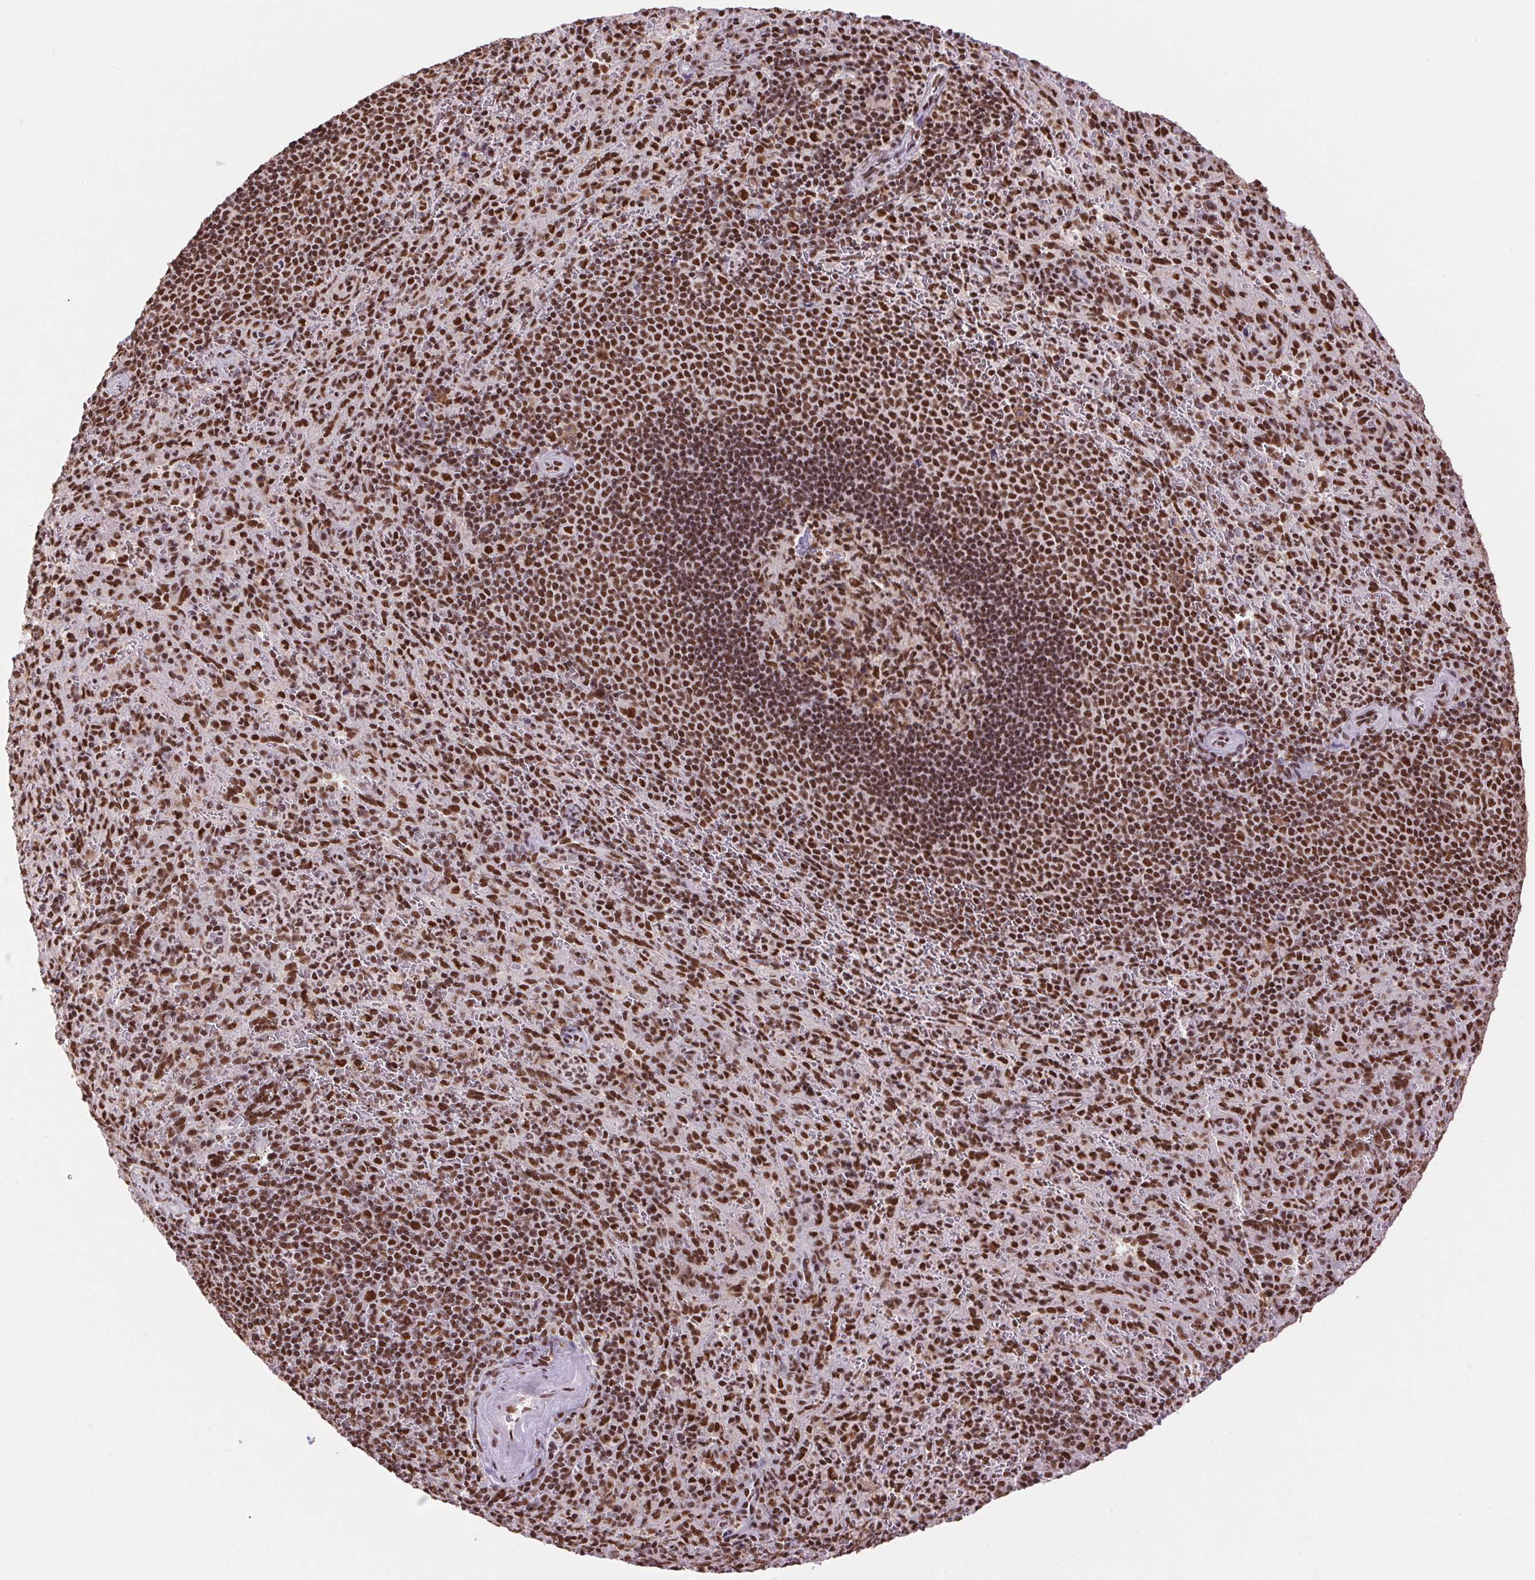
{"staining": {"intensity": "strong", "quantity": ">75%", "location": "nuclear"}, "tissue": "spleen", "cell_type": "Cells in red pulp", "image_type": "normal", "snomed": [{"axis": "morphology", "description": "Normal tissue, NOS"}, {"axis": "topography", "description": "Spleen"}], "caption": "The micrograph demonstrates a brown stain indicating the presence of a protein in the nuclear of cells in red pulp in spleen. The protein is stained brown, and the nuclei are stained in blue (DAB IHC with brightfield microscopy, high magnification).", "gene": "ZNF207", "patient": {"sex": "male", "age": 57}}